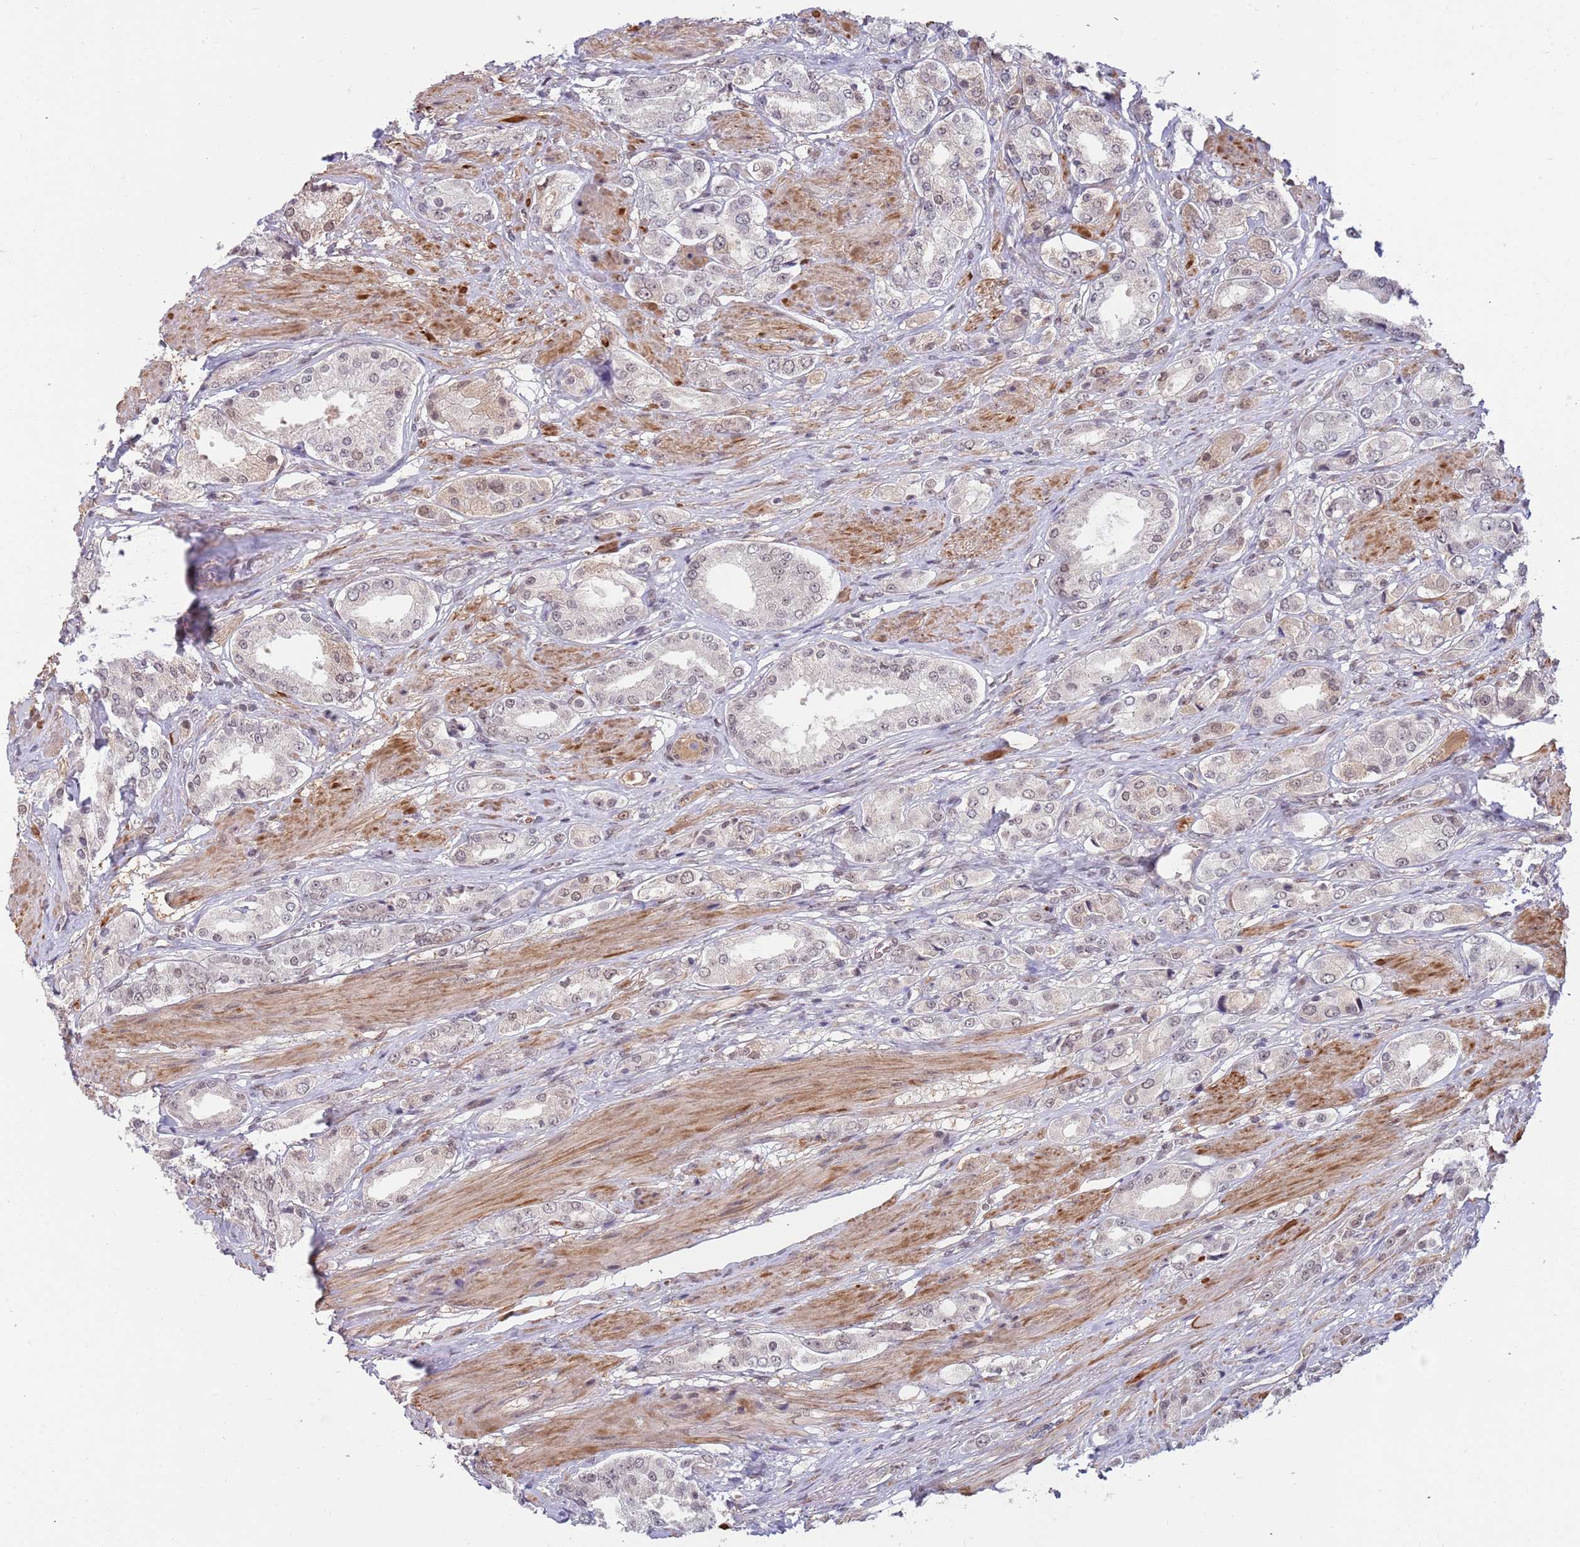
{"staining": {"intensity": "negative", "quantity": "none", "location": "none"}, "tissue": "prostate cancer", "cell_type": "Tumor cells", "image_type": "cancer", "snomed": [{"axis": "morphology", "description": "Adenocarcinoma, High grade"}, {"axis": "topography", "description": "Prostate and seminal vesicle, NOS"}], "caption": "The image displays no significant positivity in tumor cells of prostate cancer.", "gene": "ZBTB7A", "patient": {"sex": "male", "age": 64}}